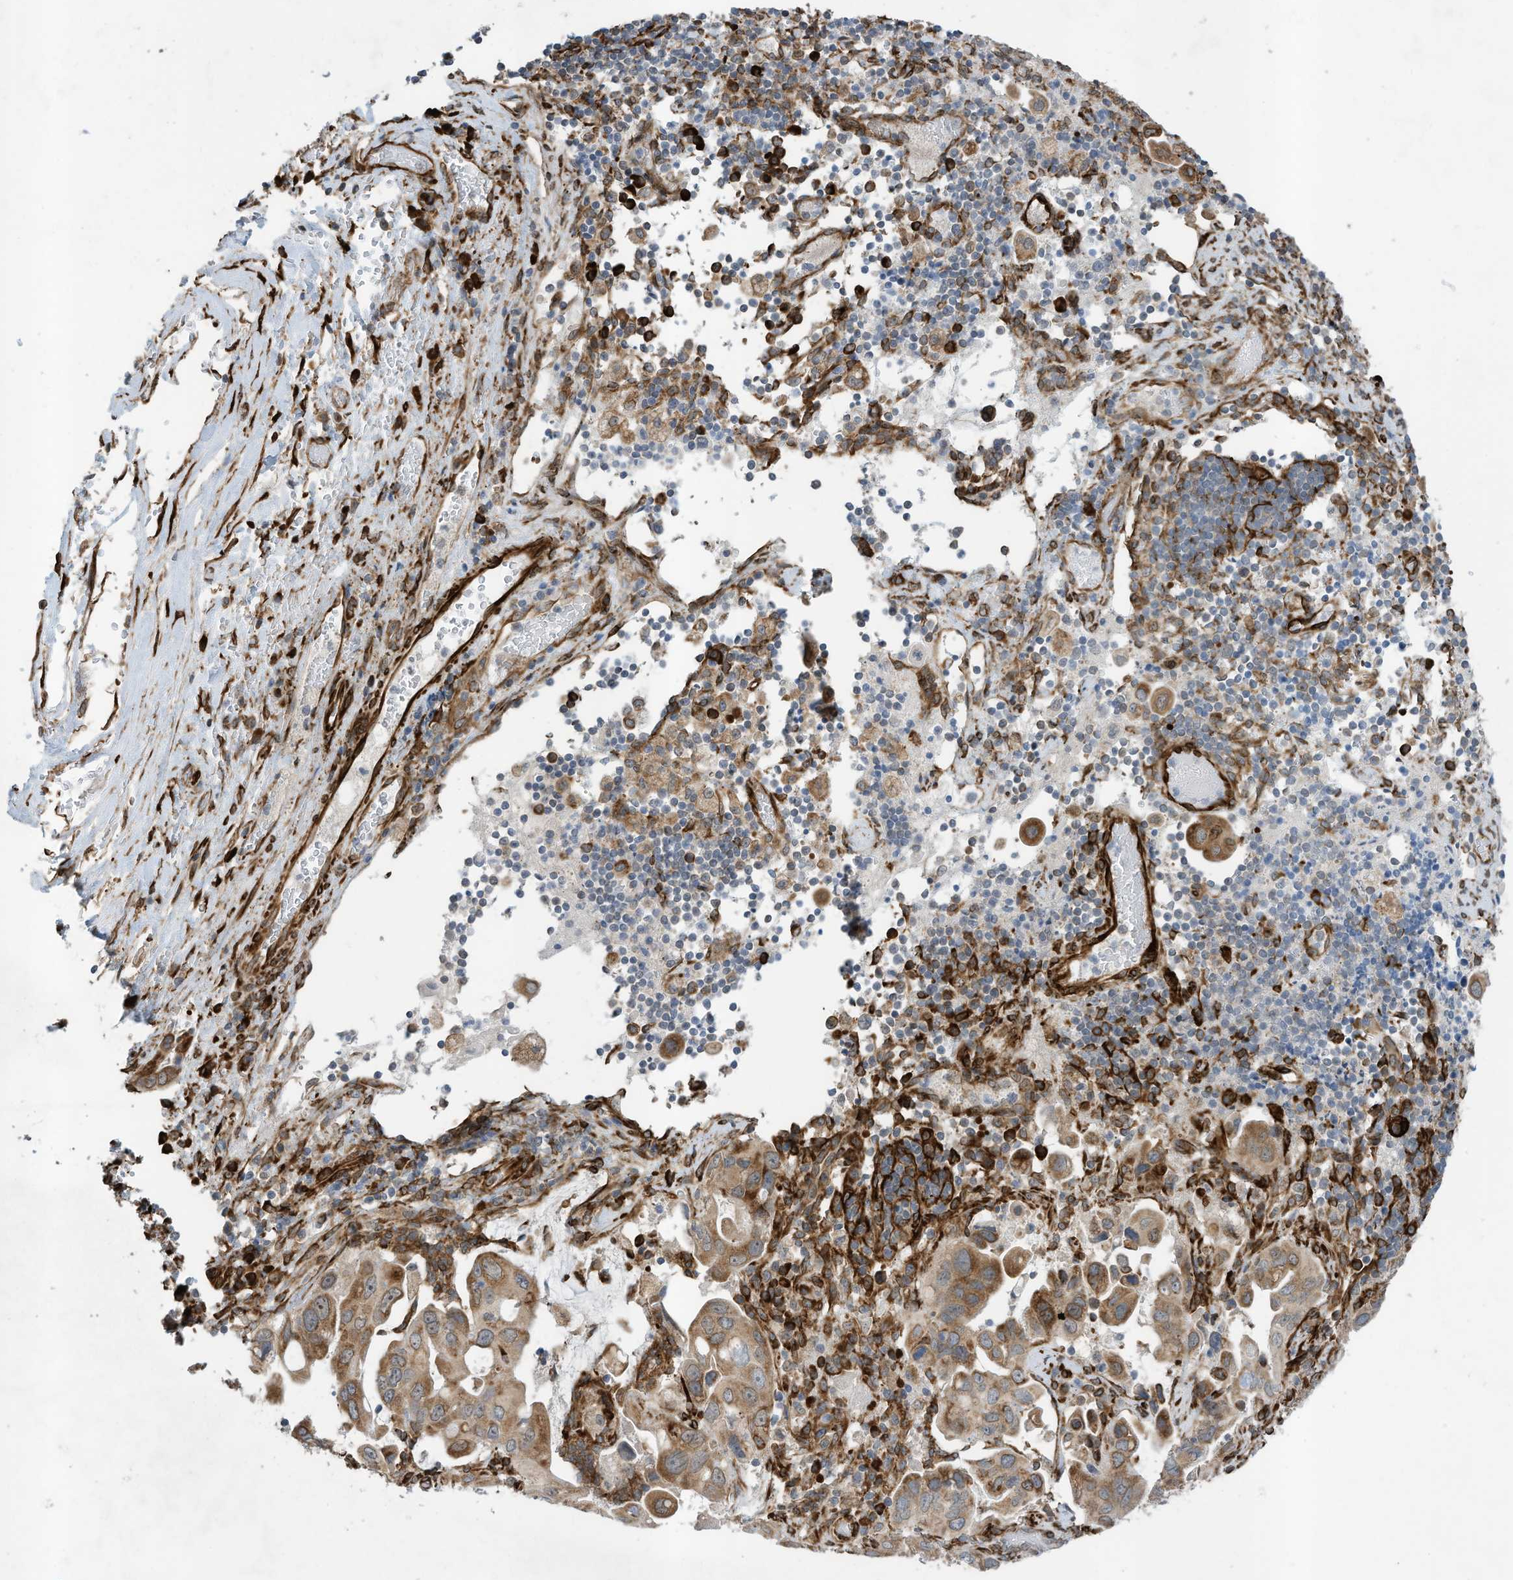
{"staining": {"intensity": "moderate", "quantity": ">75%", "location": "cytoplasmic/membranous"}, "tissue": "pancreatic cancer", "cell_type": "Tumor cells", "image_type": "cancer", "snomed": [{"axis": "morphology", "description": "Inflammation, NOS"}, {"axis": "morphology", "description": "Adenocarcinoma, NOS"}, {"axis": "topography", "description": "Pancreas"}], "caption": "IHC image of human pancreatic cancer (adenocarcinoma) stained for a protein (brown), which displays medium levels of moderate cytoplasmic/membranous positivity in about >75% of tumor cells.", "gene": "ZBTB45", "patient": {"sex": "female", "age": 56}}